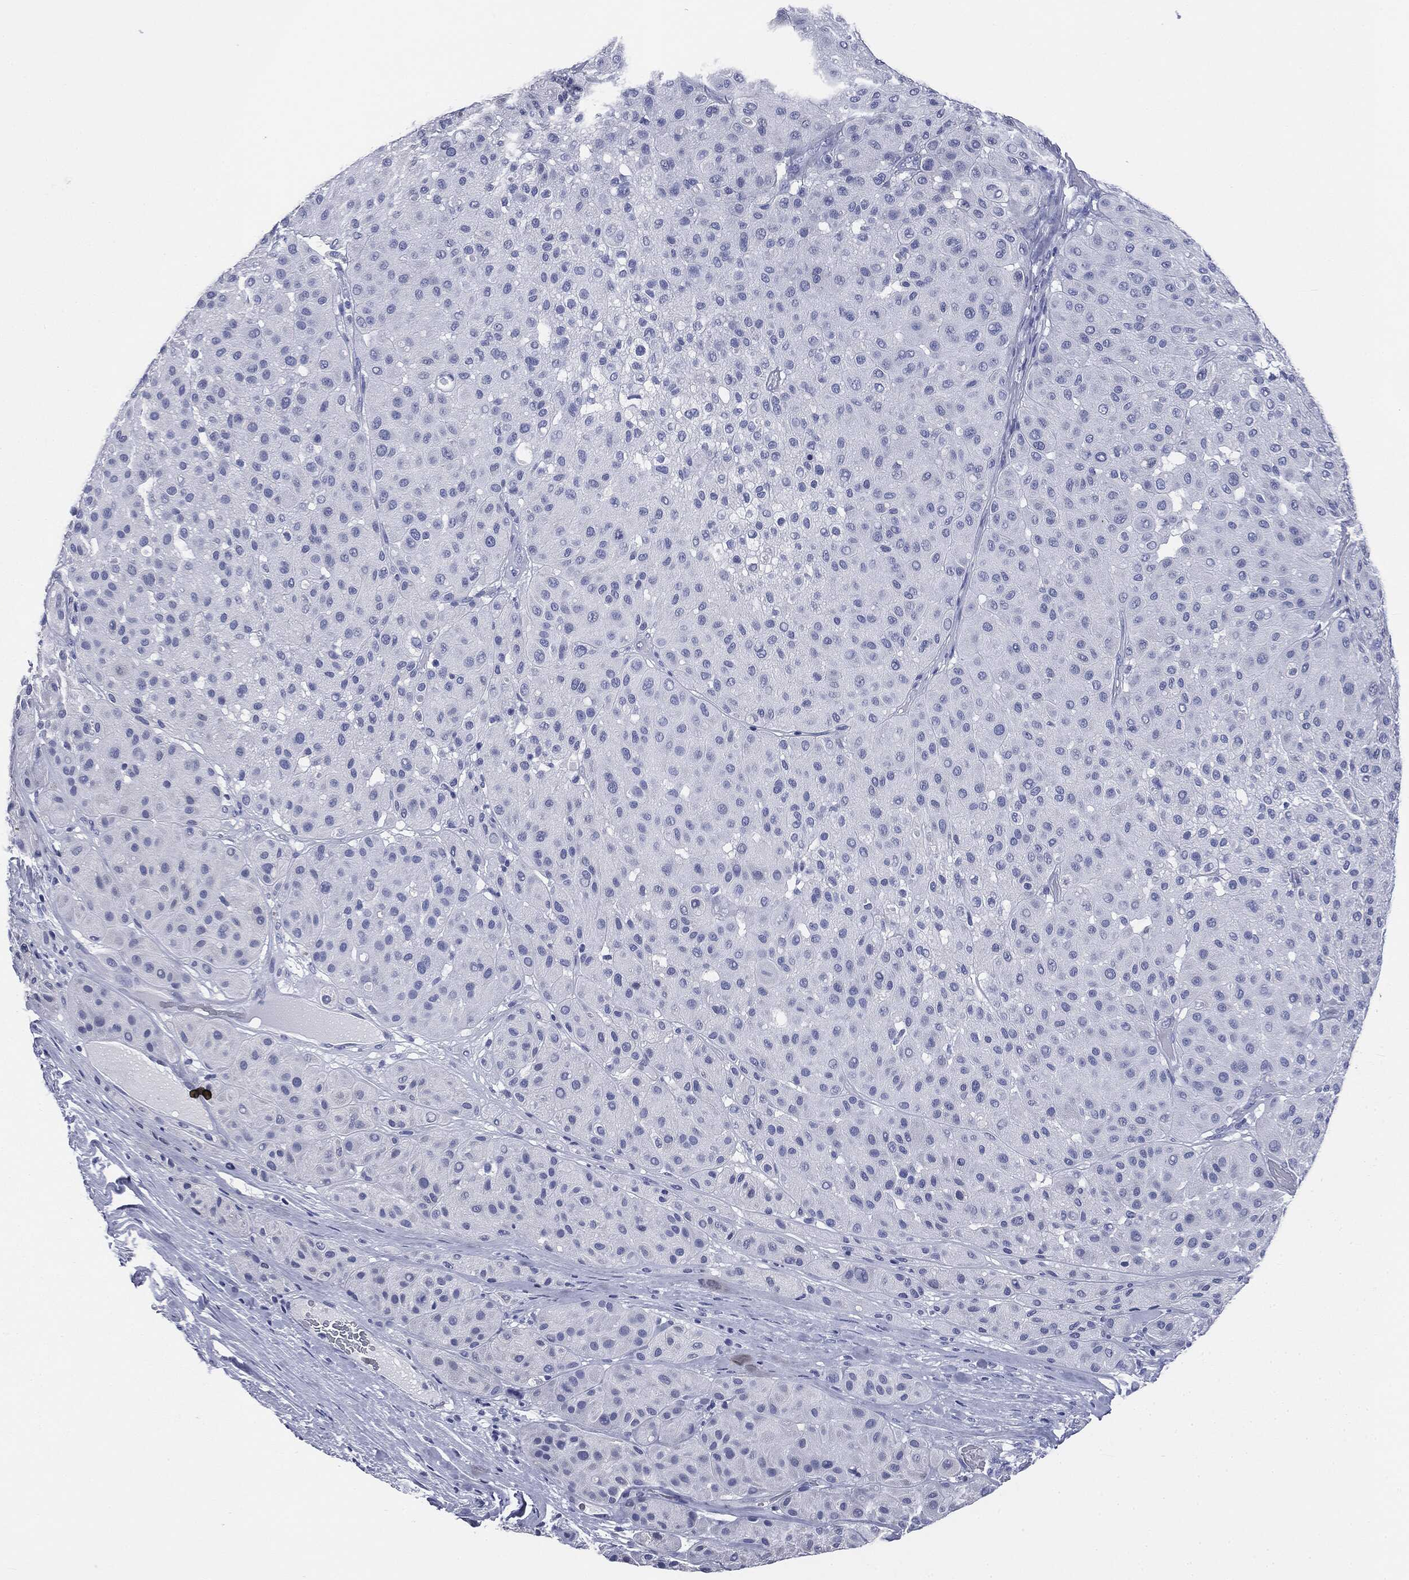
{"staining": {"intensity": "negative", "quantity": "none", "location": "none"}, "tissue": "melanoma", "cell_type": "Tumor cells", "image_type": "cancer", "snomed": [{"axis": "morphology", "description": "Malignant melanoma, Metastatic site"}, {"axis": "topography", "description": "Smooth muscle"}], "caption": "The photomicrograph demonstrates no staining of tumor cells in melanoma.", "gene": "ATP2A1", "patient": {"sex": "male", "age": 41}}